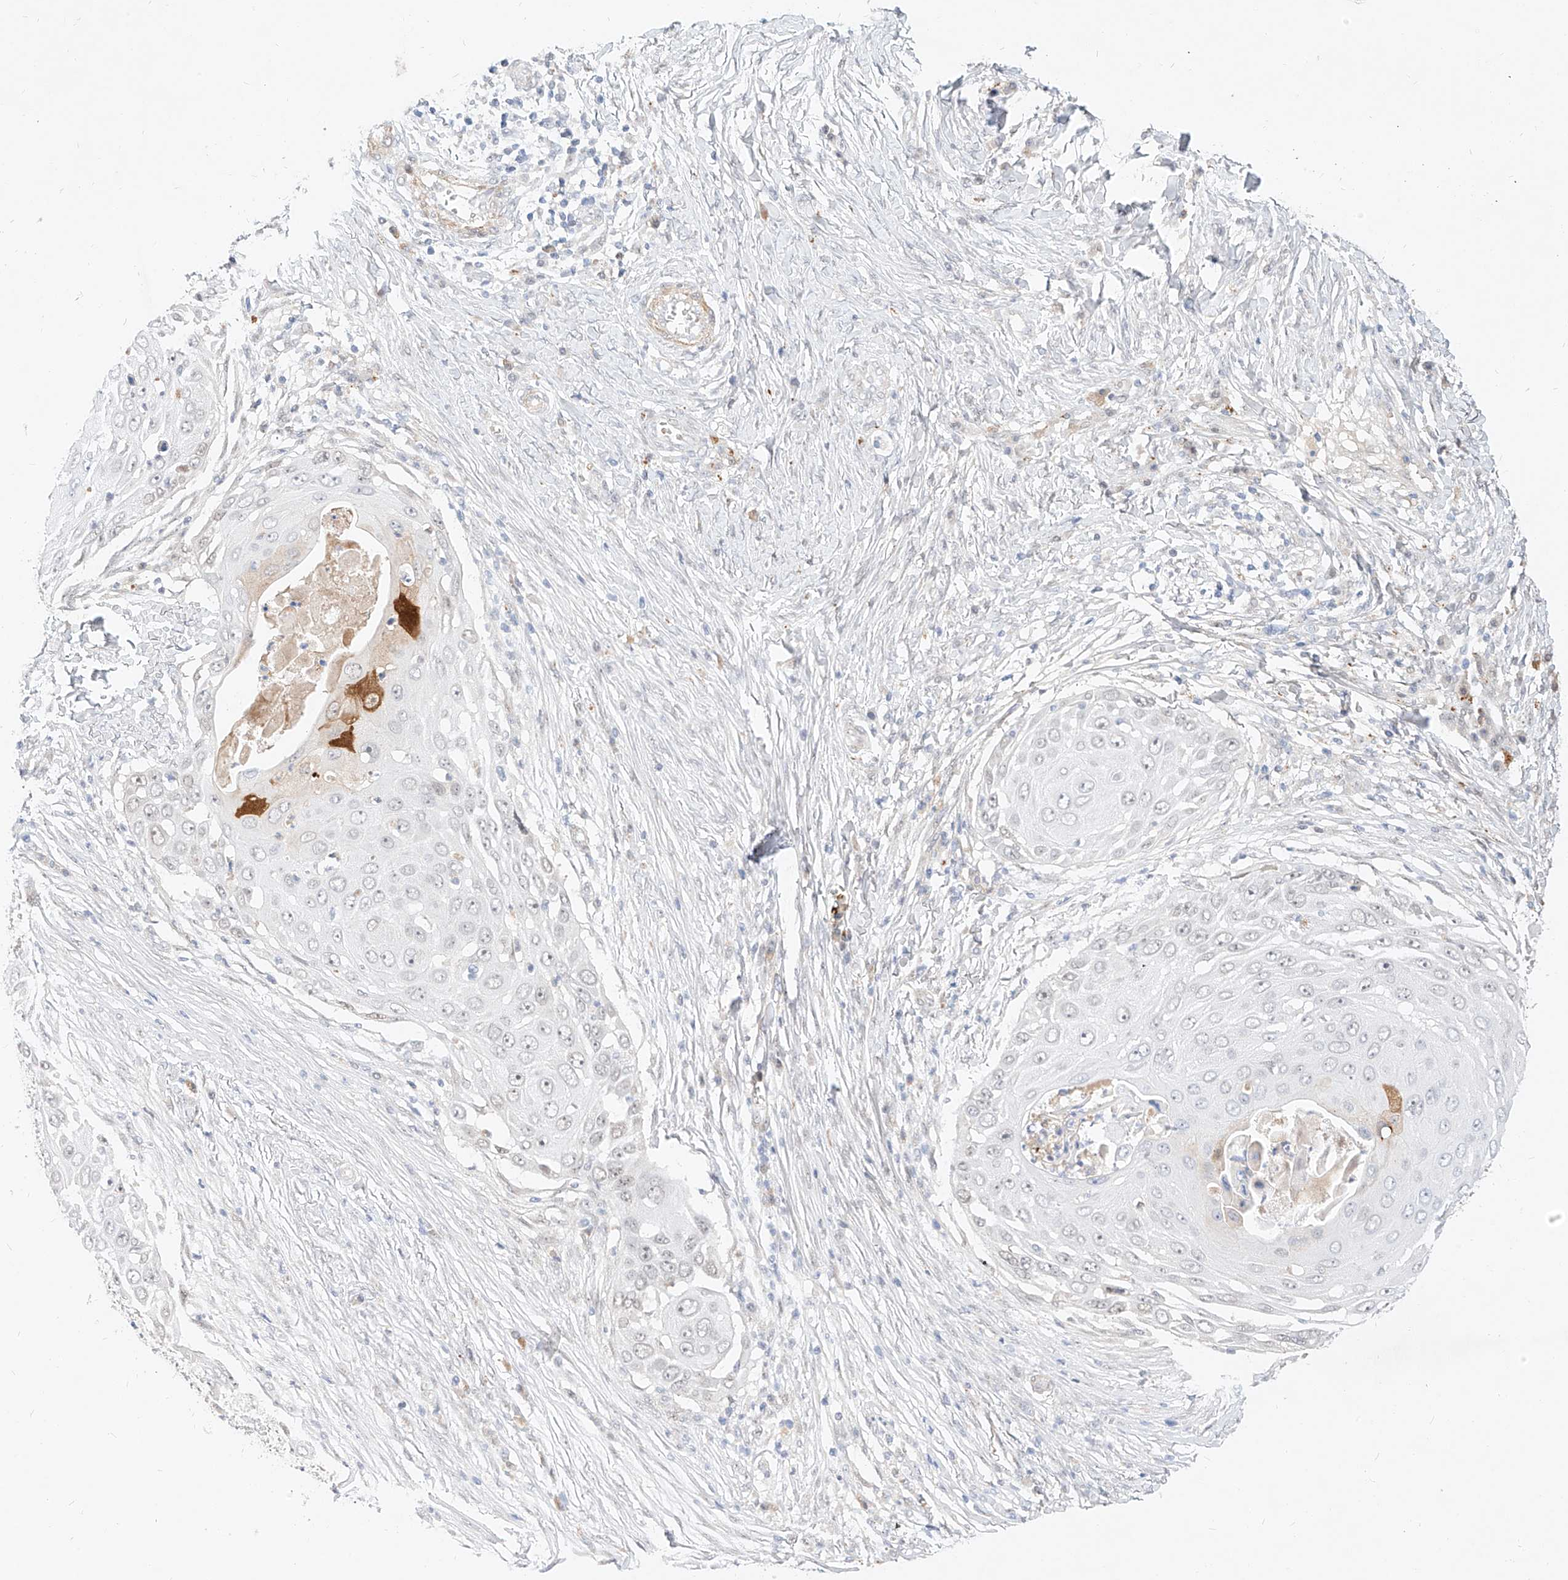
{"staining": {"intensity": "negative", "quantity": "none", "location": "none"}, "tissue": "skin cancer", "cell_type": "Tumor cells", "image_type": "cancer", "snomed": [{"axis": "morphology", "description": "Squamous cell carcinoma, NOS"}, {"axis": "topography", "description": "Skin"}], "caption": "DAB immunohistochemical staining of human squamous cell carcinoma (skin) shows no significant expression in tumor cells.", "gene": "CBX8", "patient": {"sex": "female", "age": 44}}